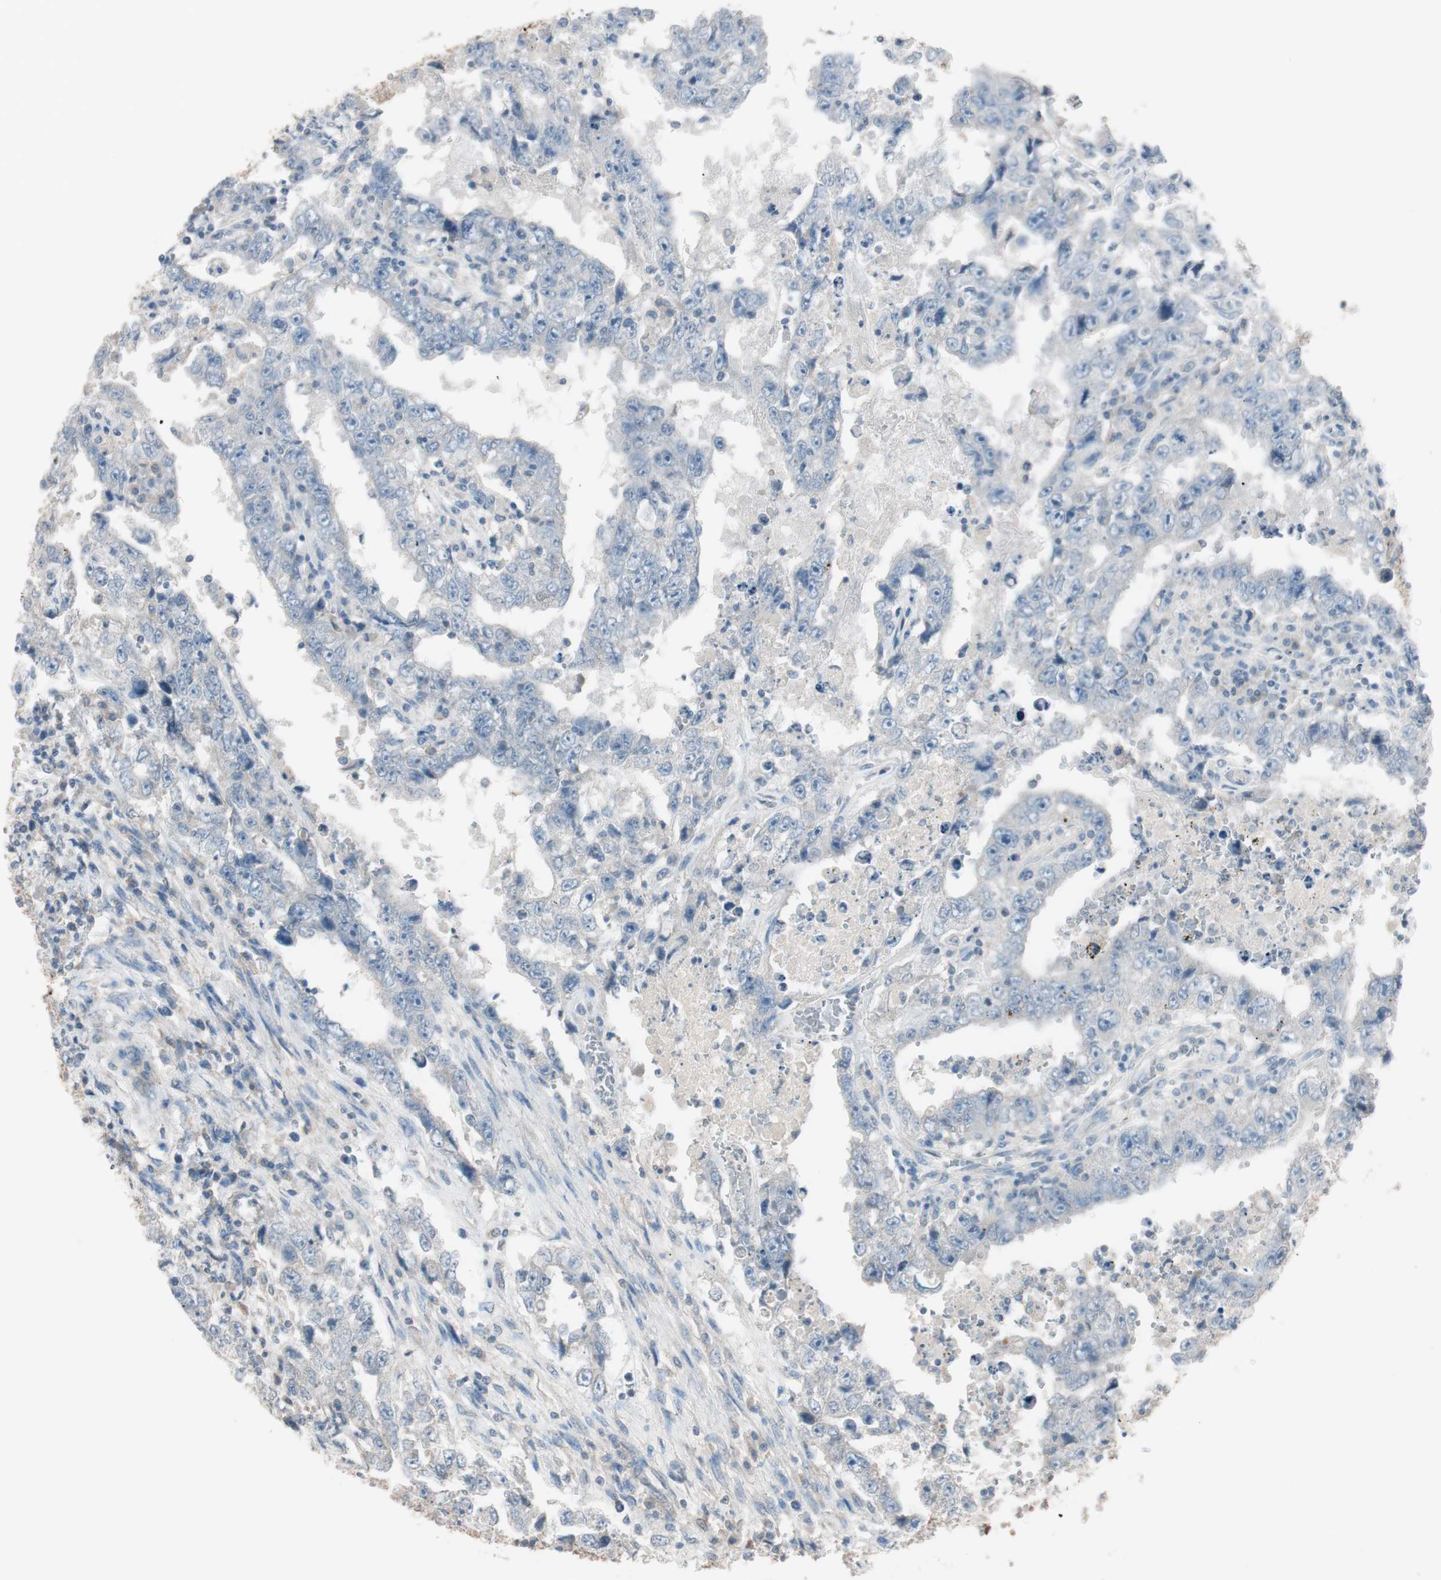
{"staining": {"intensity": "negative", "quantity": "none", "location": "none"}, "tissue": "testis cancer", "cell_type": "Tumor cells", "image_type": "cancer", "snomed": [{"axis": "morphology", "description": "Carcinoma, Embryonal, NOS"}, {"axis": "topography", "description": "Testis"}], "caption": "Immunohistochemistry photomicrograph of testis cancer (embryonal carcinoma) stained for a protein (brown), which demonstrates no positivity in tumor cells.", "gene": "KHK", "patient": {"sex": "male", "age": 26}}